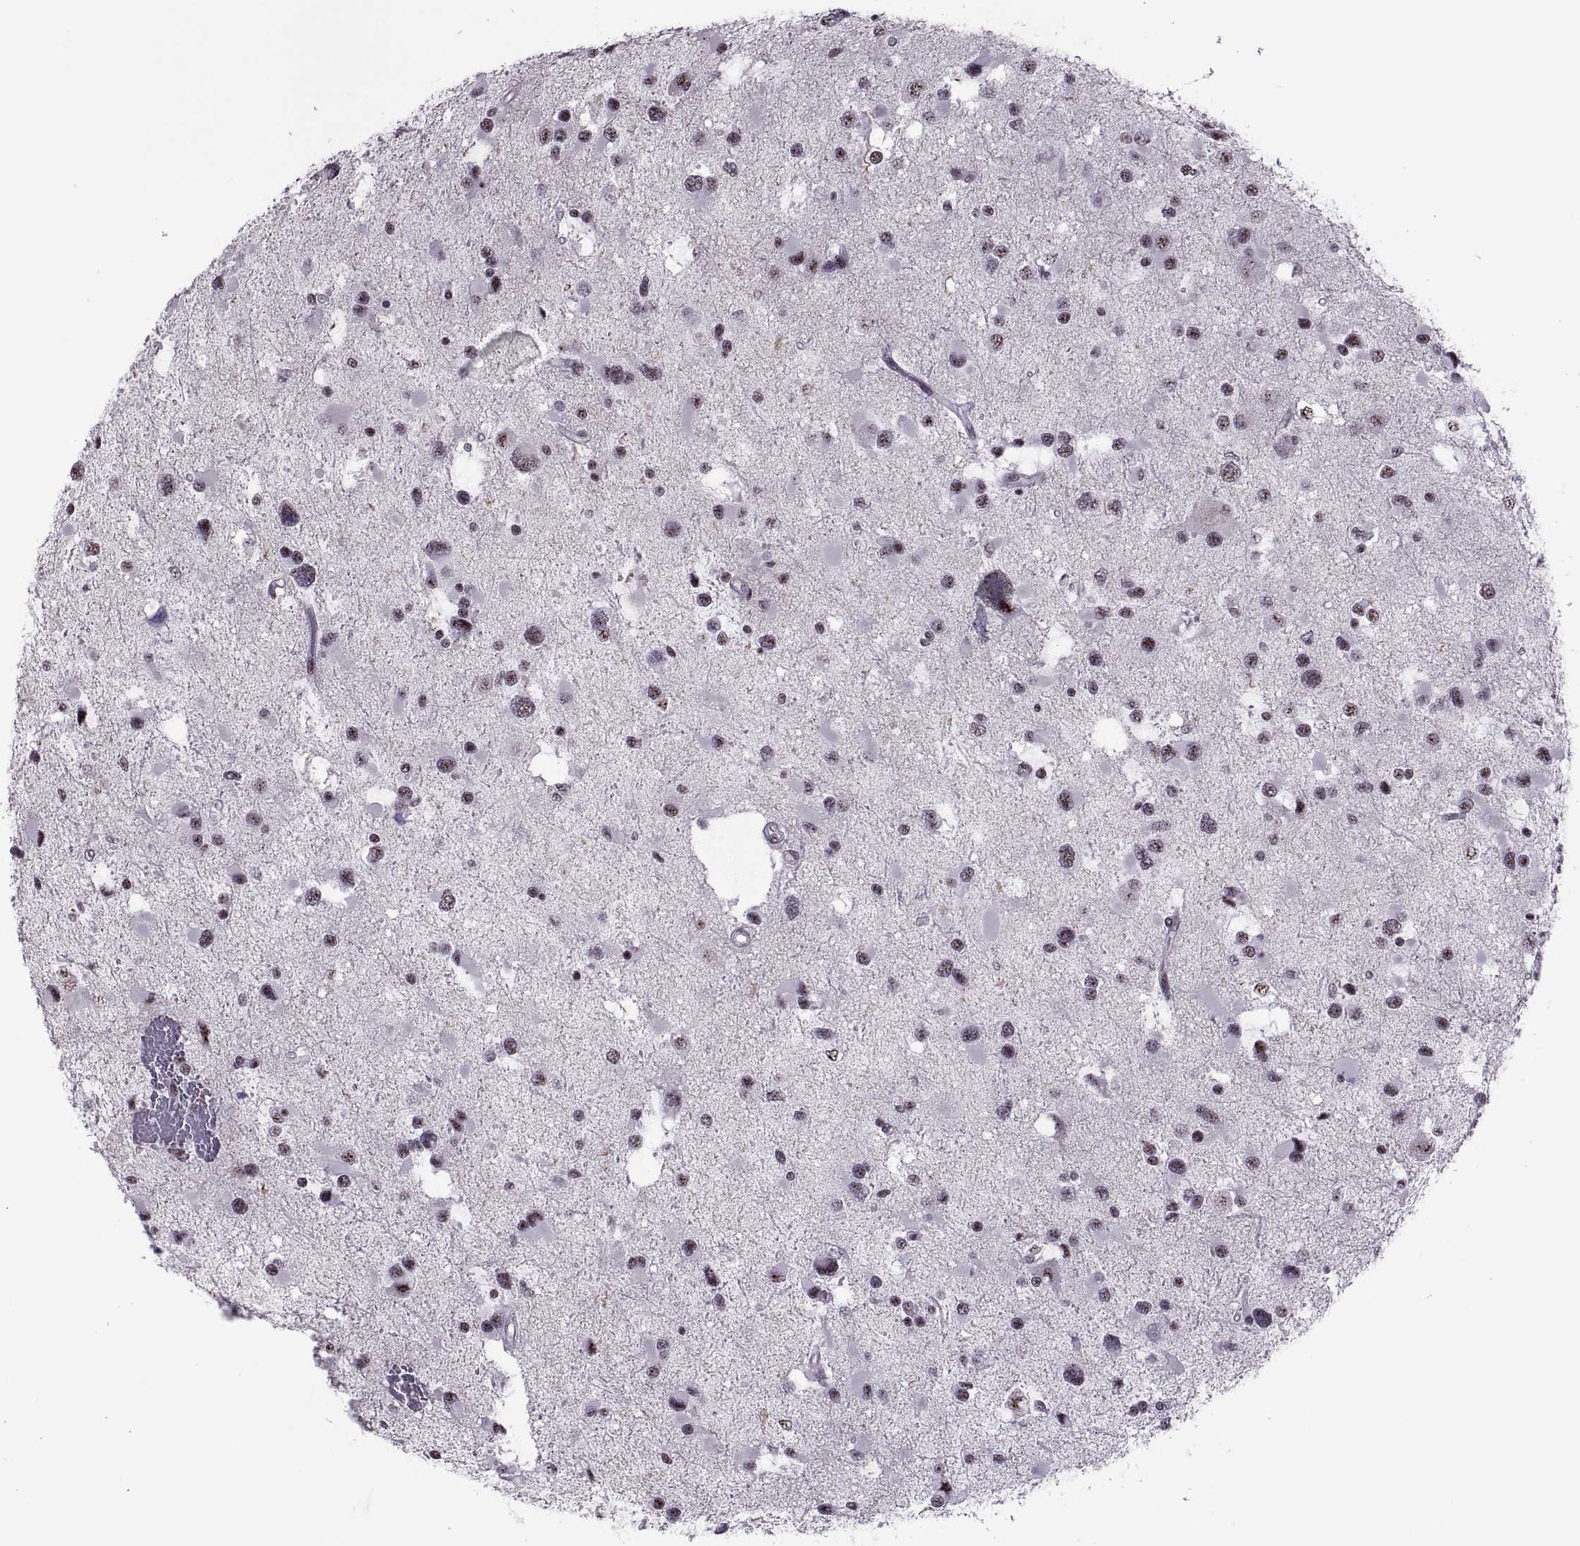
{"staining": {"intensity": "weak", "quantity": ">75%", "location": "nuclear"}, "tissue": "glioma", "cell_type": "Tumor cells", "image_type": "cancer", "snomed": [{"axis": "morphology", "description": "Glioma, malignant, Low grade"}, {"axis": "topography", "description": "Brain"}], "caption": "Protein staining of glioma tissue shows weak nuclear staining in approximately >75% of tumor cells.", "gene": "MAGEA4", "patient": {"sex": "female", "age": 32}}